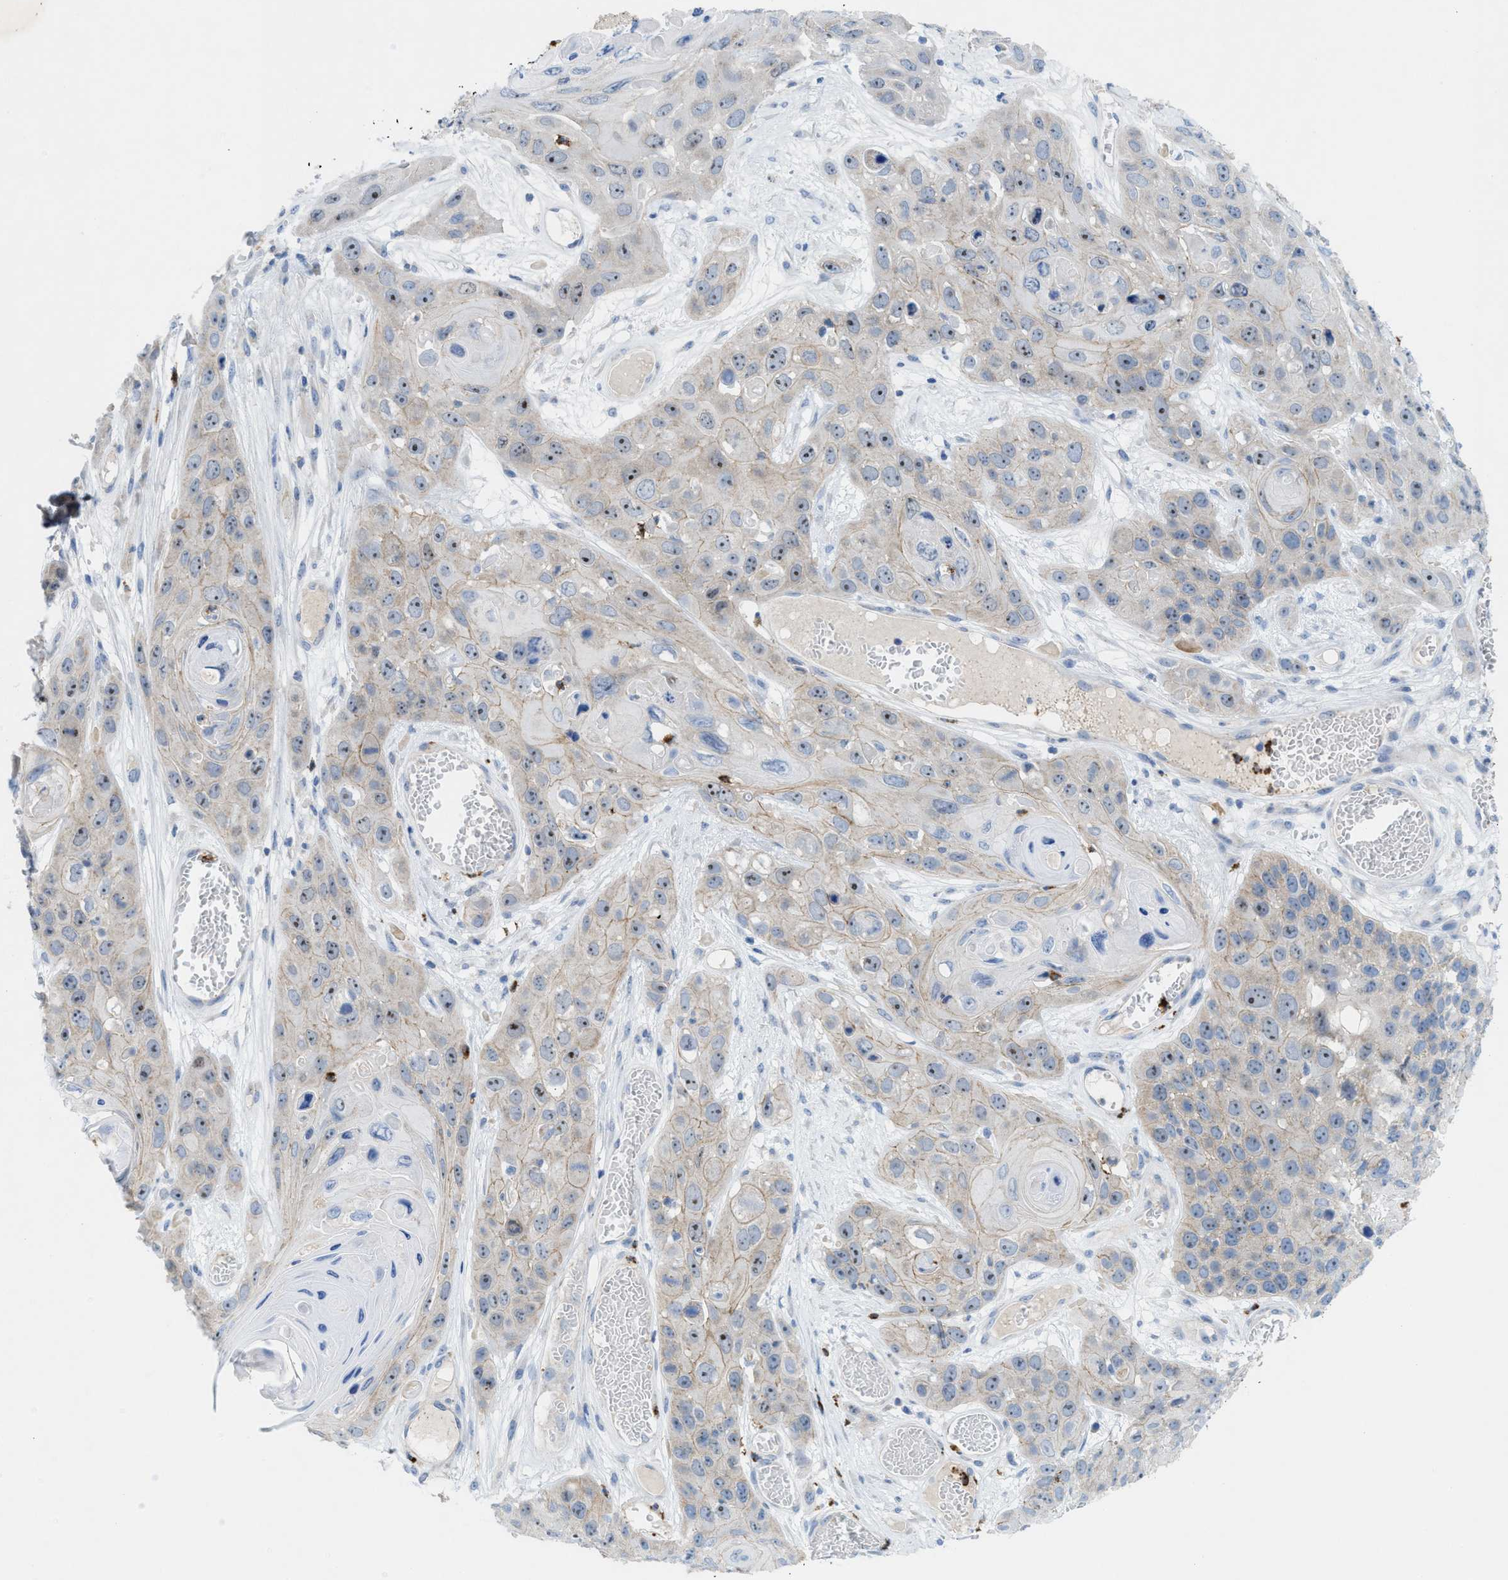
{"staining": {"intensity": "moderate", "quantity": "25%-75%", "location": "nuclear"}, "tissue": "skin cancer", "cell_type": "Tumor cells", "image_type": "cancer", "snomed": [{"axis": "morphology", "description": "Squamous cell carcinoma, NOS"}, {"axis": "topography", "description": "Skin"}], "caption": "Tumor cells demonstrate moderate nuclear staining in about 25%-75% of cells in skin cancer (squamous cell carcinoma).", "gene": "CMTM1", "patient": {"sex": "male", "age": 55}}